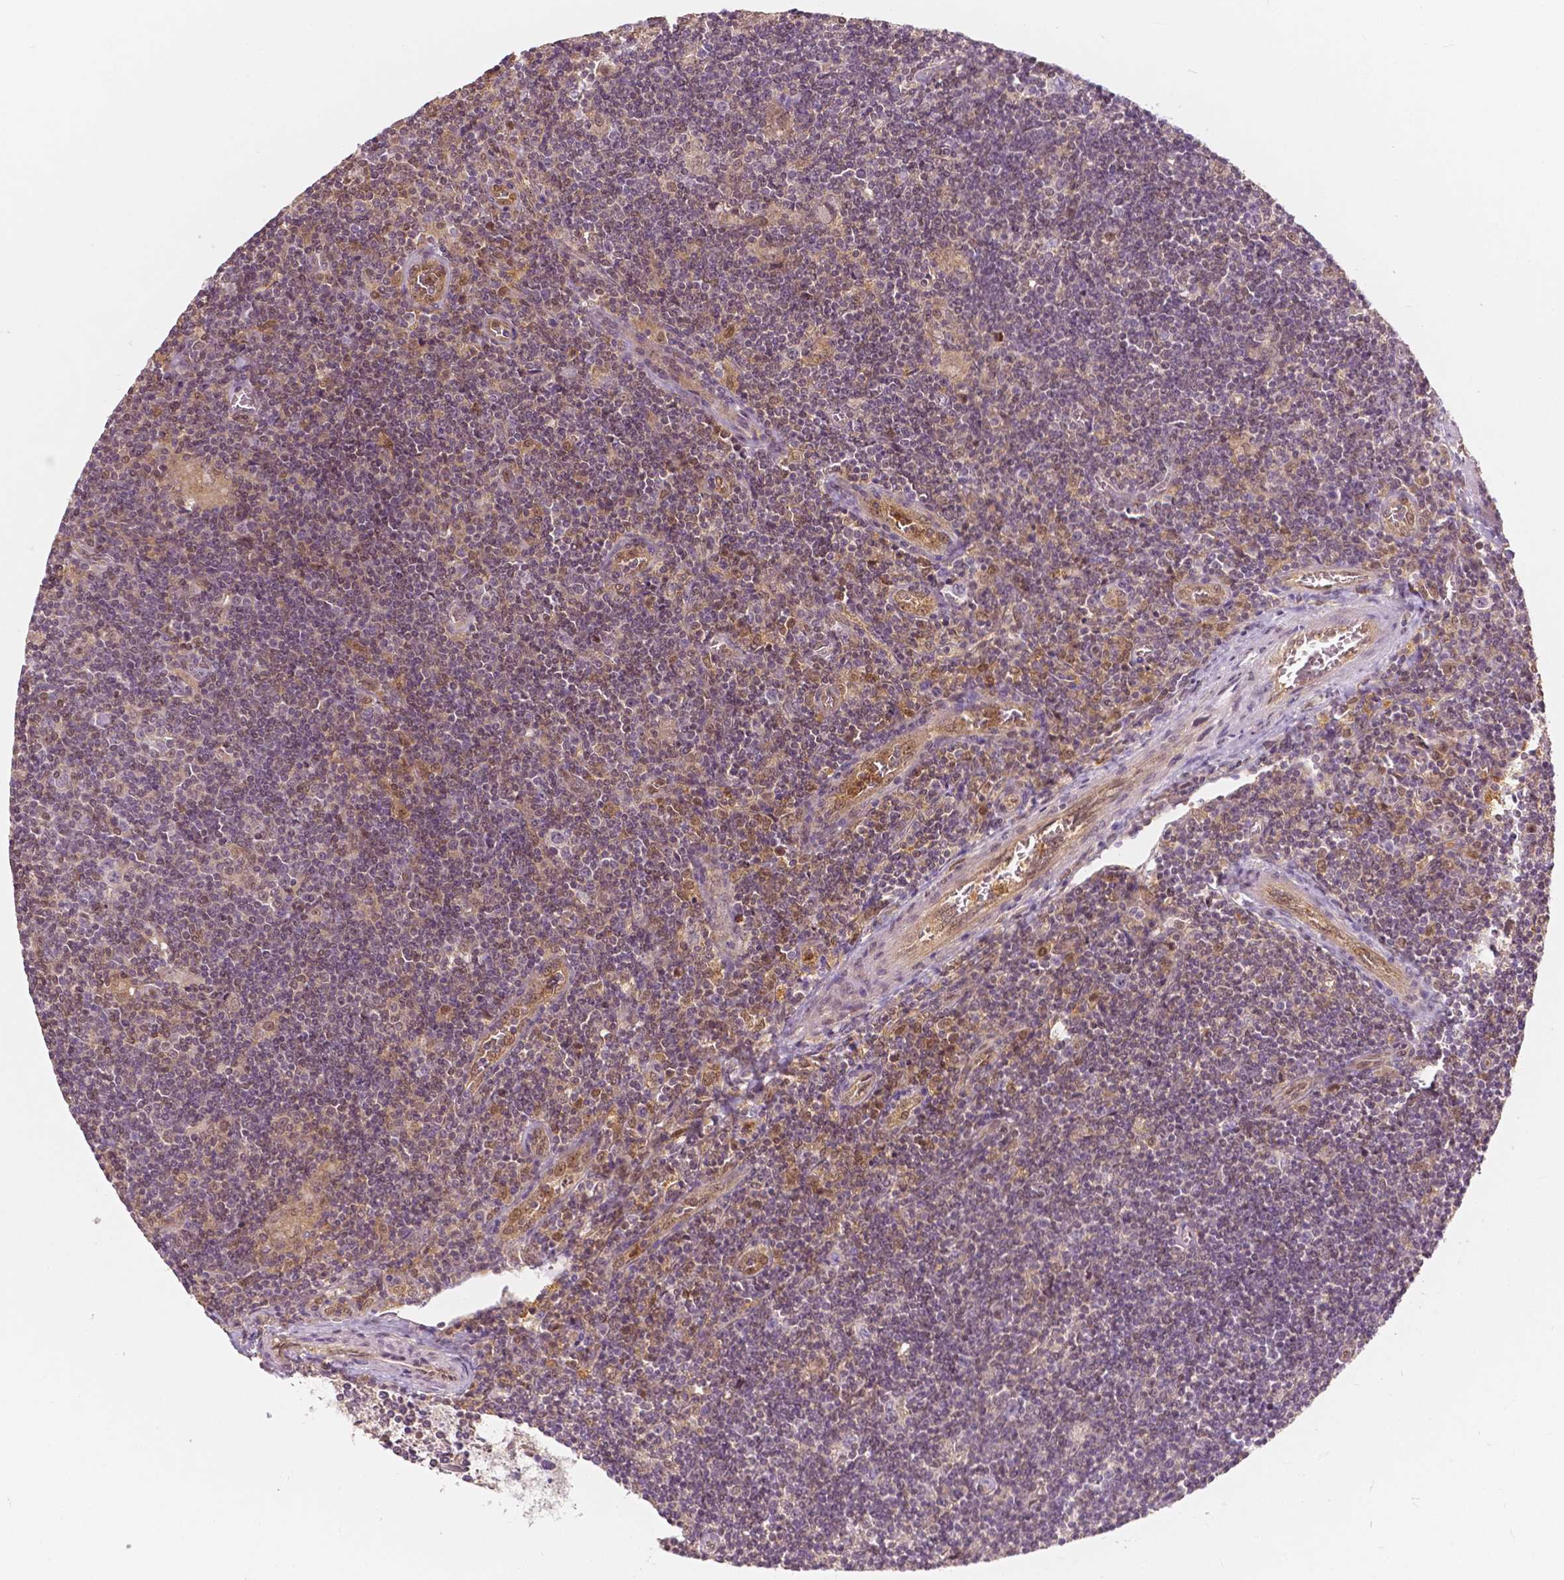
{"staining": {"intensity": "negative", "quantity": "none", "location": "none"}, "tissue": "lymphoma", "cell_type": "Tumor cells", "image_type": "cancer", "snomed": [{"axis": "morphology", "description": "Hodgkin's disease, NOS"}, {"axis": "topography", "description": "Lymph node"}], "caption": "The micrograph displays no staining of tumor cells in lymphoma. (Brightfield microscopy of DAB immunohistochemistry (IHC) at high magnification).", "gene": "NAPRT", "patient": {"sex": "male", "age": 40}}